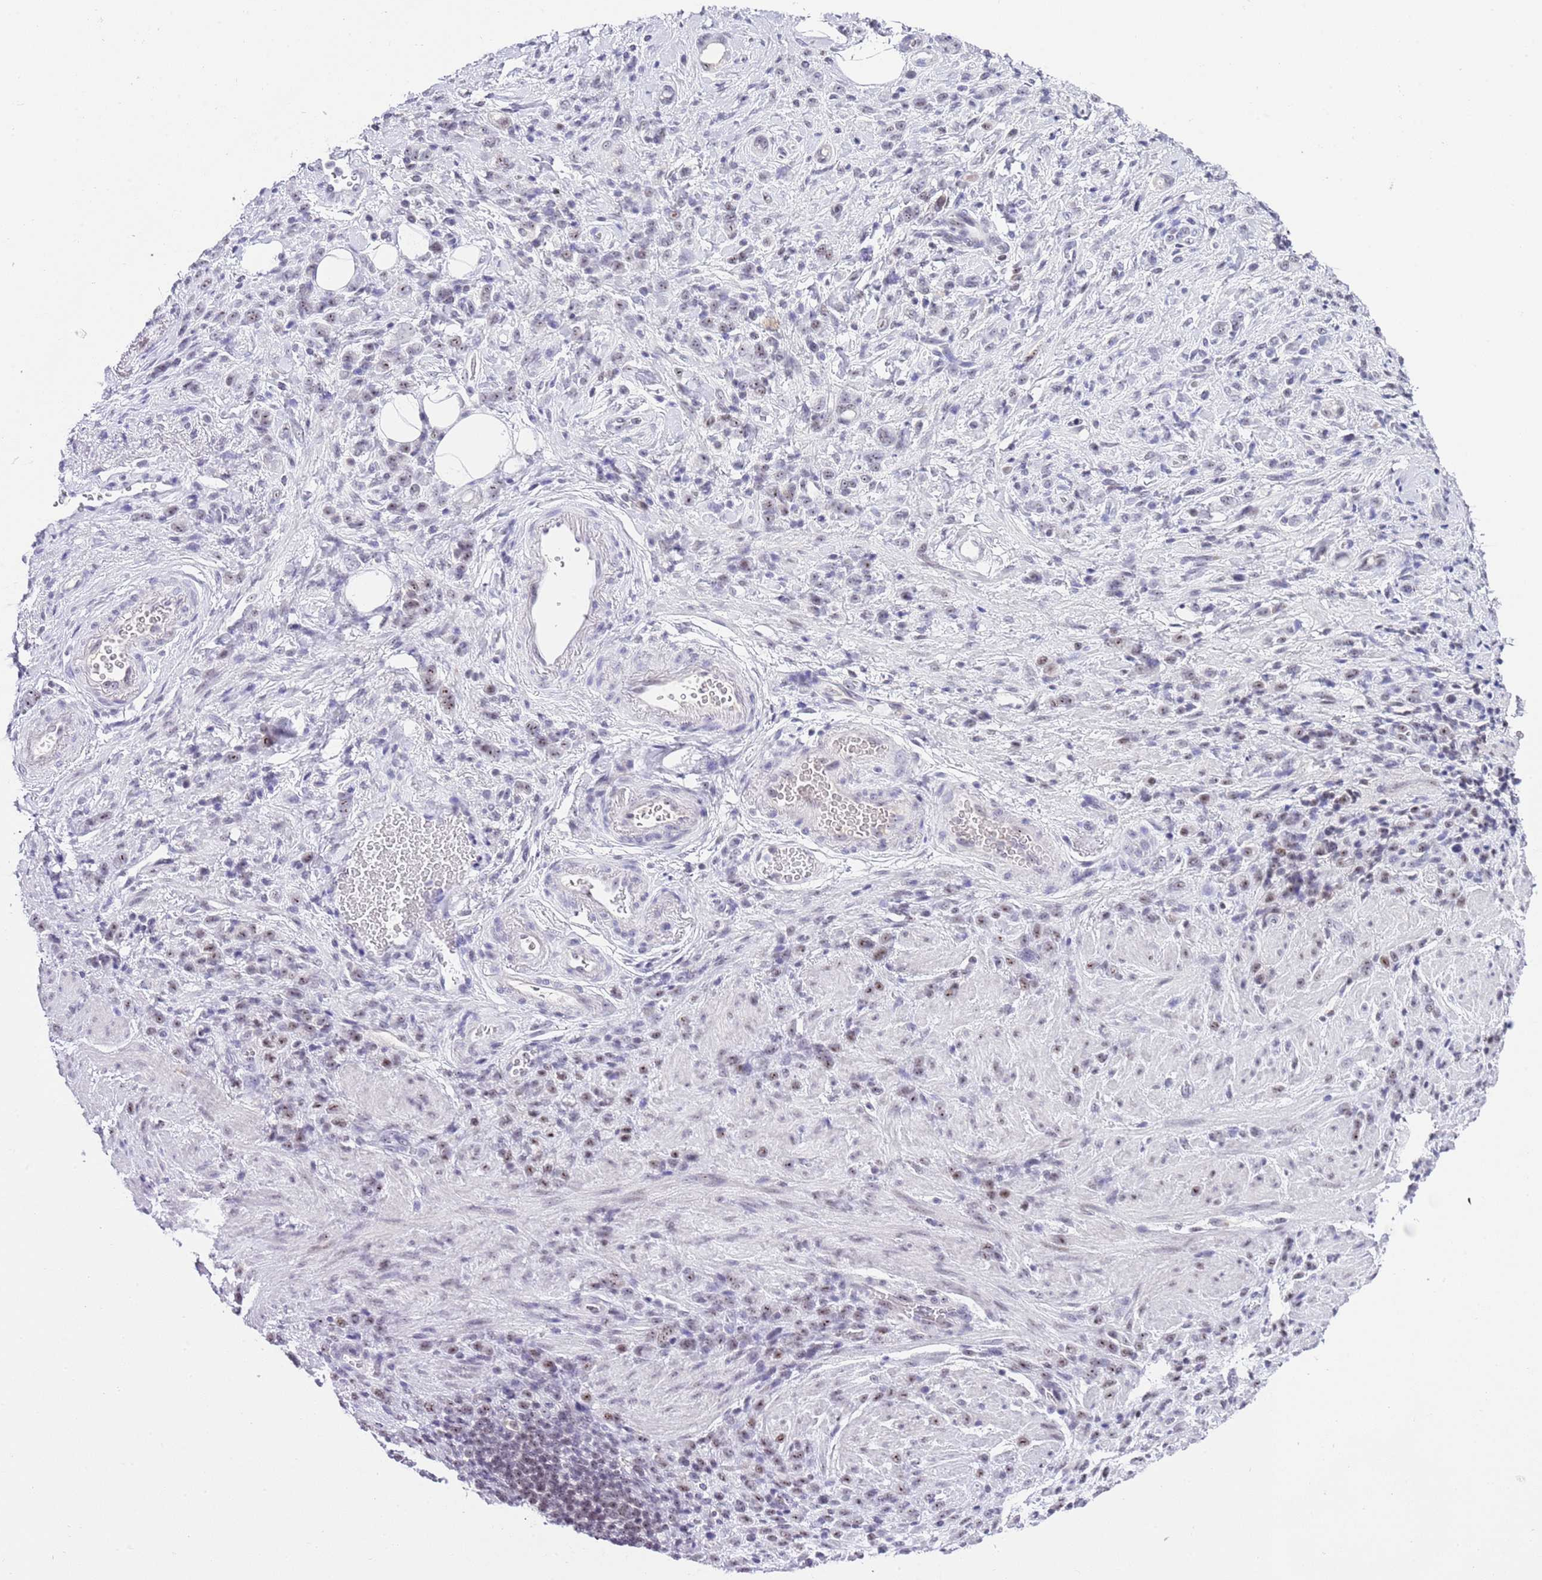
{"staining": {"intensity": "weak", "quantity": "<25%", "location": "nuclear"}, "tissue": "stomach cancer", "cell_type": "Tumor cells", "image_type": "cancer", "snomed": [{"axis": "morphology", "description": "Adenocarcinoma, NOS"}, {"axis": "topography", "description": "Stomach"}], "caption": "This image is of adenocarcinoma (stomach) stained with immunohistochemistry to label a protein in brown with the nuclei are counter-stained blue. There is no staining in tumor cells. The staining is performed using DAB brown chromogen with nuclei counter-stained in using hematoxylin.", "gene": "NOP56", "patient": {"sex": "male", "age": 77}}